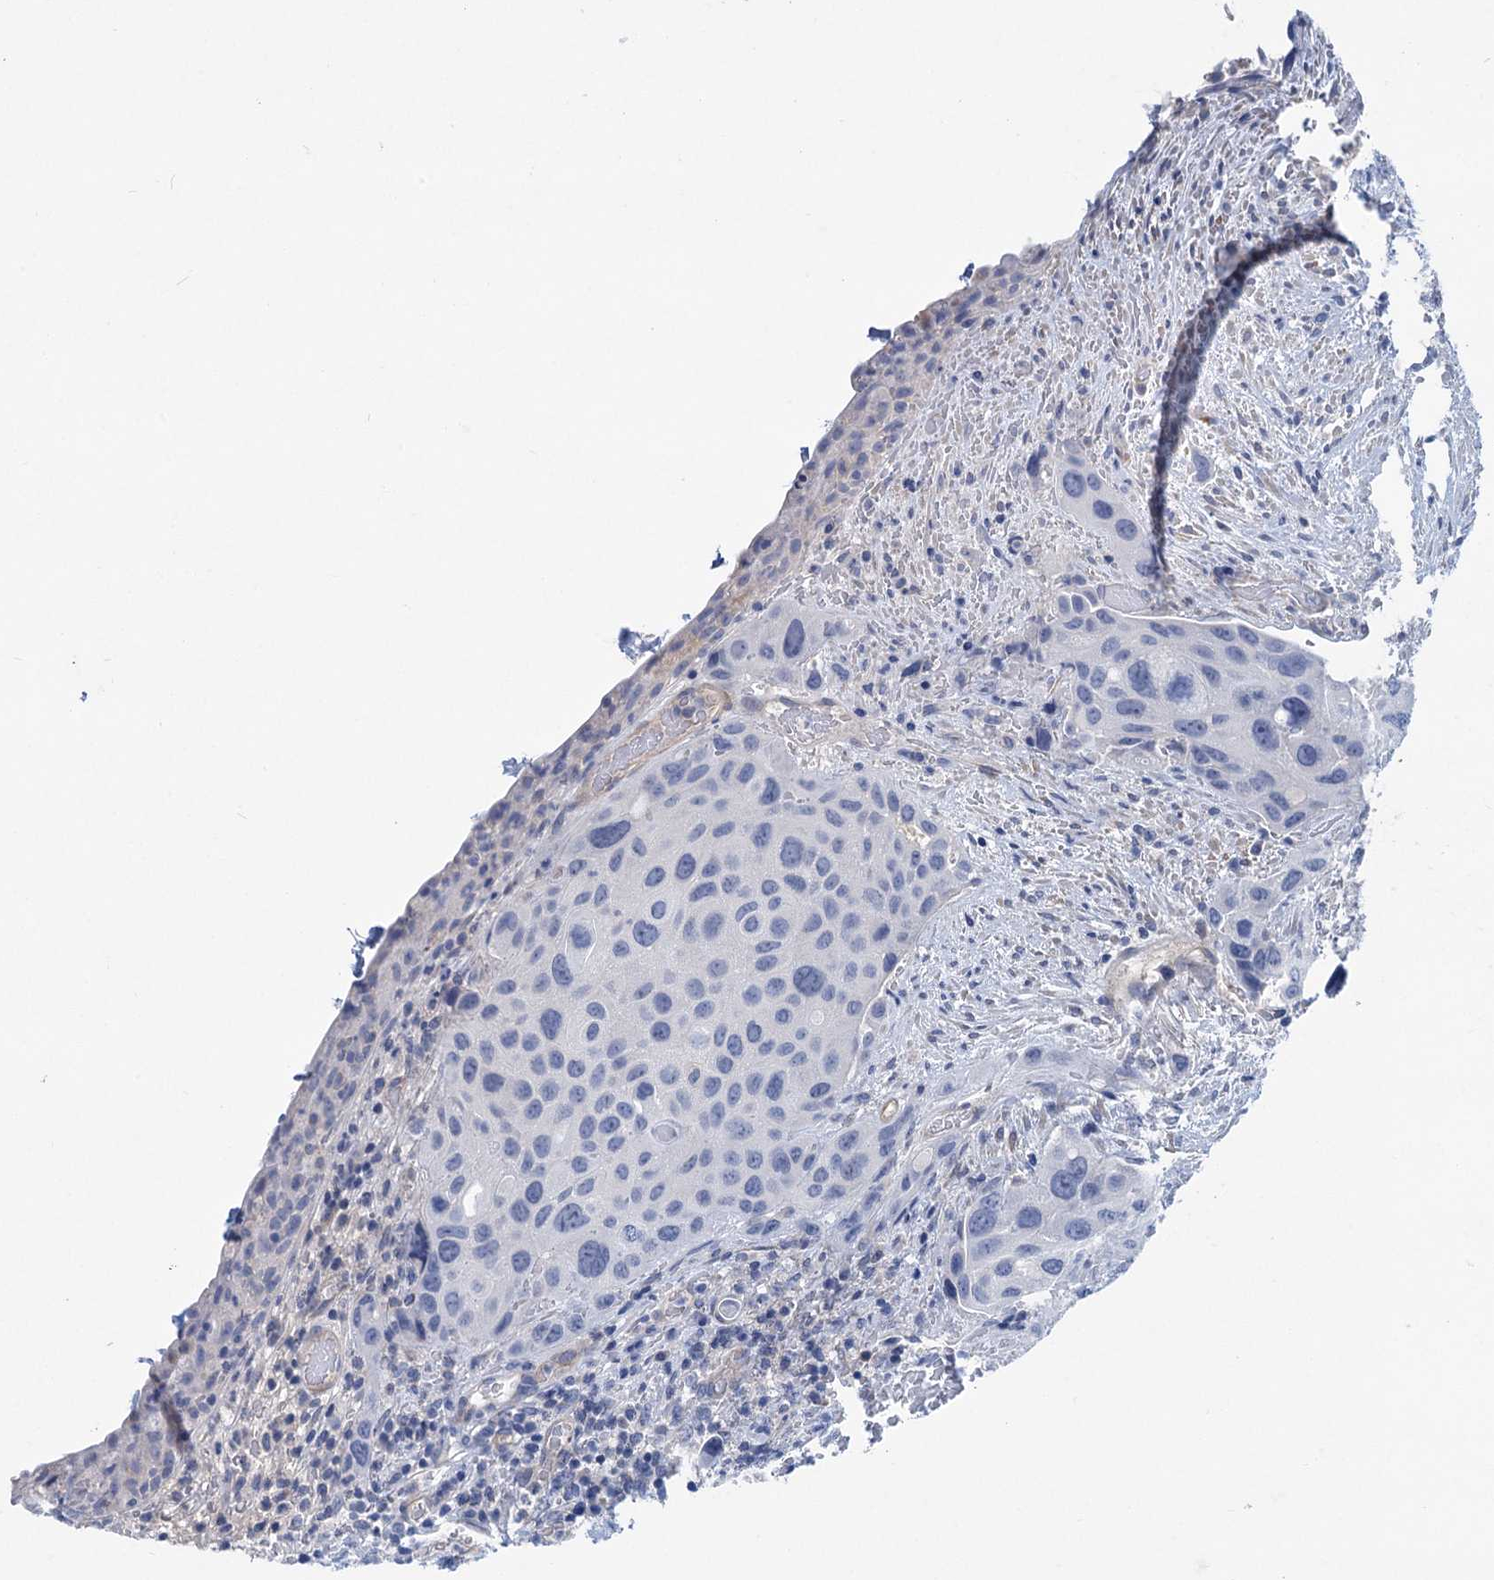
{"staining": {"intensity": "negative", "quantity": "none", "location": "none"}, "tissue": "urothelial cancer", "cell_type": "Tumor cells", "image_type": "cancer", "snomed": [{"axis": "morphology", "description": "Normal tissue, NOS"}, {"axis": "morphology", "description": "Urothelial carcinoma, High grade"}, {"axis": "topography", "description": "Vascular tissue"}, {"axis": "topography", "description": "Urinary bladder"}], "caption": "Histopathology image shows no significant protein expression in tumor cells of urothelial cancer.", "gene": "CHDH", "patient": {"sex": "female", "age": 56}}